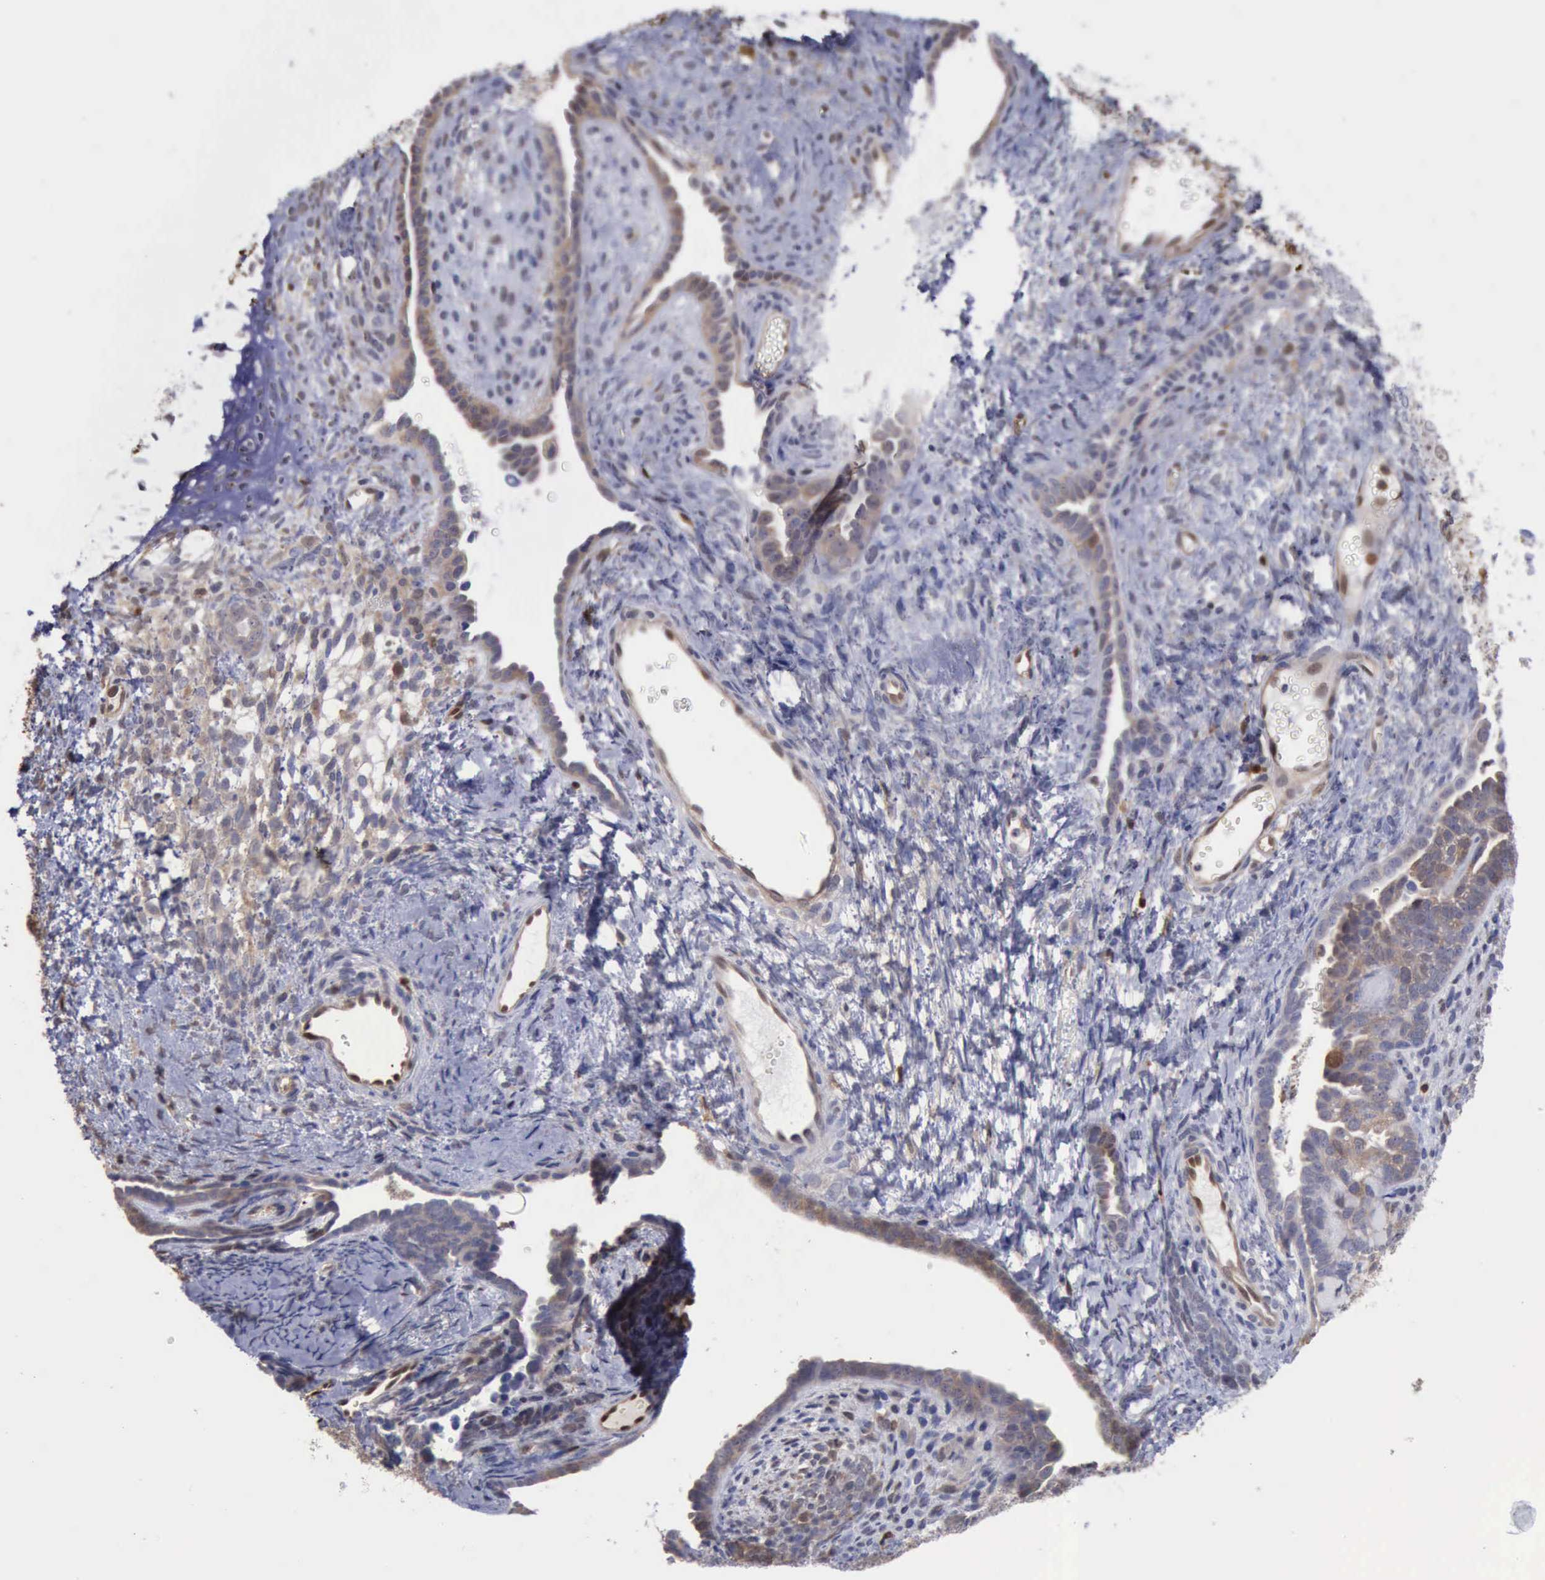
{"staining": {"intensity": "weak", "quantity": "25%-75%", "location": "cytoplasmic/membranous"}, "tissue": "endometrial cancer", "cell_type": "Tumor cells", "image_type": "cancer", "snomed": [{"axis": "morphology", "description": "Neoplasm, malignant, NOS"}, {"axis": "topography", "description": "Endometrium"}], "caption": "This histopathology image shows IHC staining of human endometrial malignant neoplasm, with low weak cytoplasmic/membranous positivity in approximately 25%-75% of tumor cells.", "gene": "STAT1", "patient": {"sex": "female", "age": 74}}